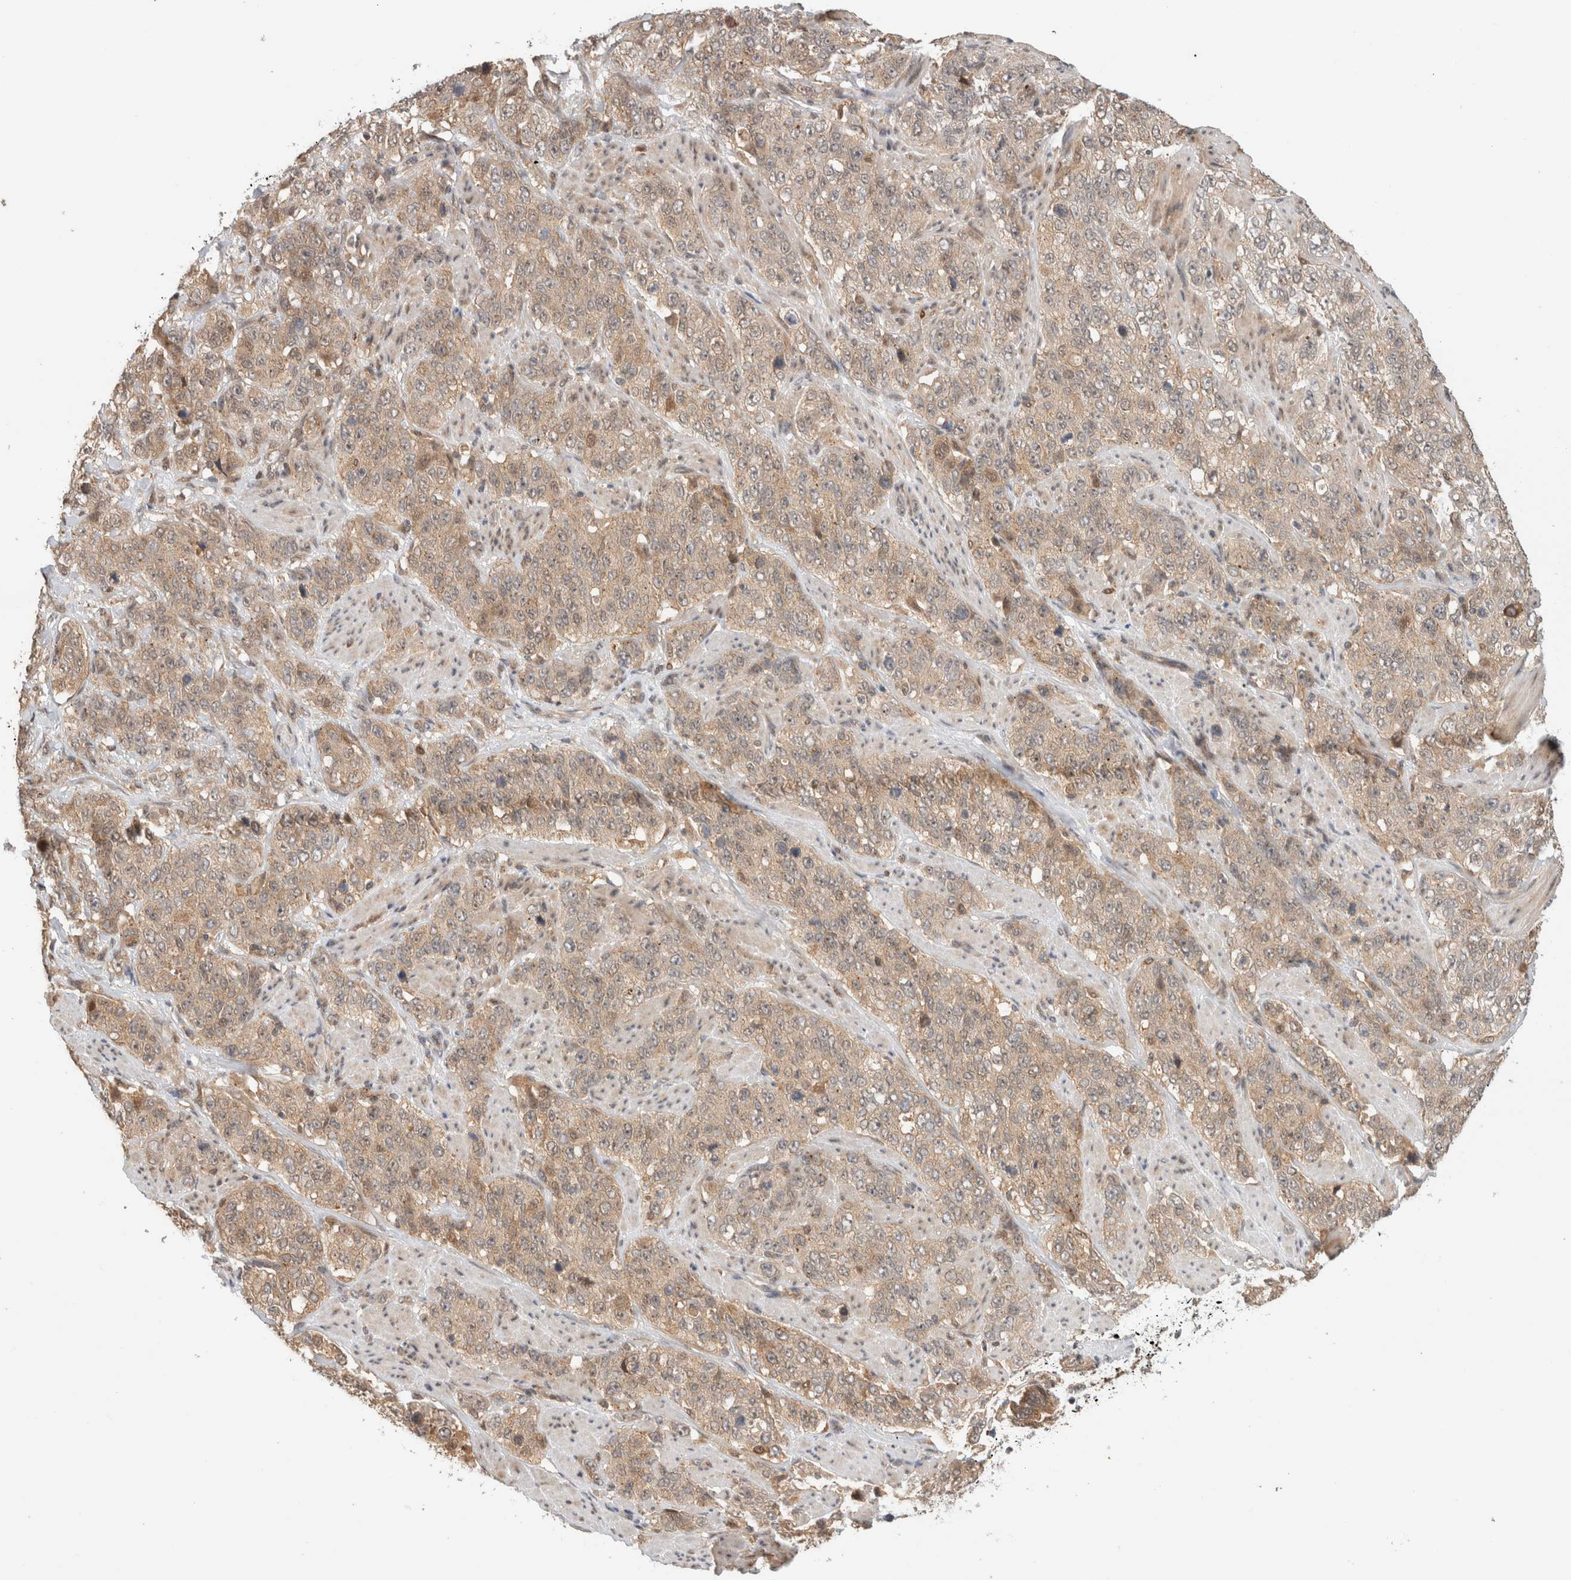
{"staining": {"intensity": "weak", "quantity": ">75%", "location": "cytoplasmic/membranous"}, "tissue": "stomach cancer", "cell_type": "Tumor cells", "image_type": "cancer", "snomed": [{"axis": "morphology", "description": "Adenocarcinoma, NOS"}, {"axis": "topography", "description": "Stomach"}], "caption": "Immunohistochemistry (IHC) of human adenocarcinoma (stomach) demonstrates low levels of weak cytoplasmic/membranous positivity in about >75% of tumor cells.", "gene": "OTUD6B", "patient": {"sex": "male", "age": 48}}